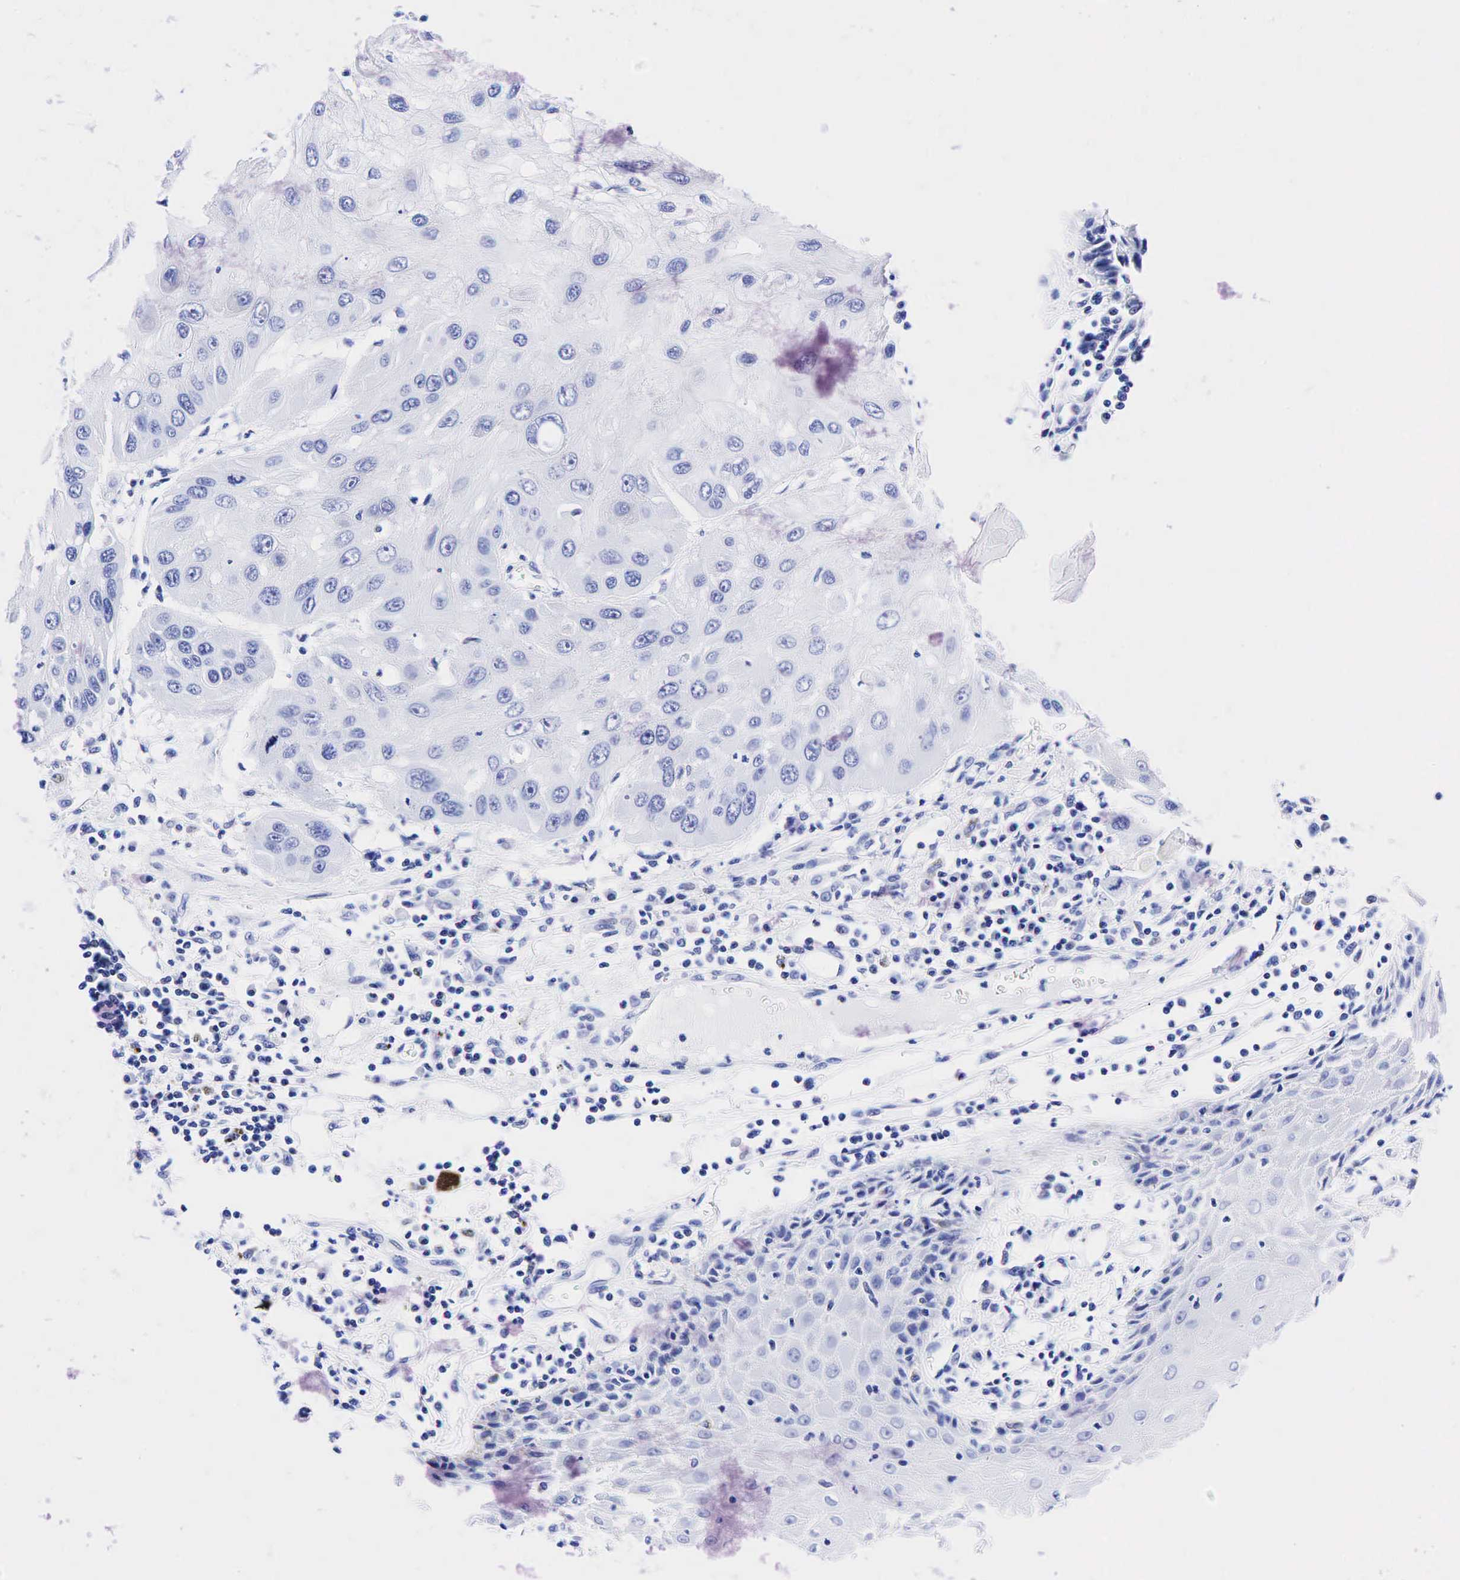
{"staining": {"intensity": "negative", "quantity": "none", "location": "none"}, "tissue": "skin cancer", "cell_type": "Tumor cells", "image_type": "cancer", "snomed": [{"axis": "morphology", "description": "Squamous cell carcinoma, NOS"}, {"axis": "topography", "description": "Skin"}, {"axis": "topography", "description": "Anal"}], "caption": "Histopathology image shows no significant protein staining in tumor cells of skin cancer.", "gene": "ESR1", "patient": {"sex": "male", "age": 61}}